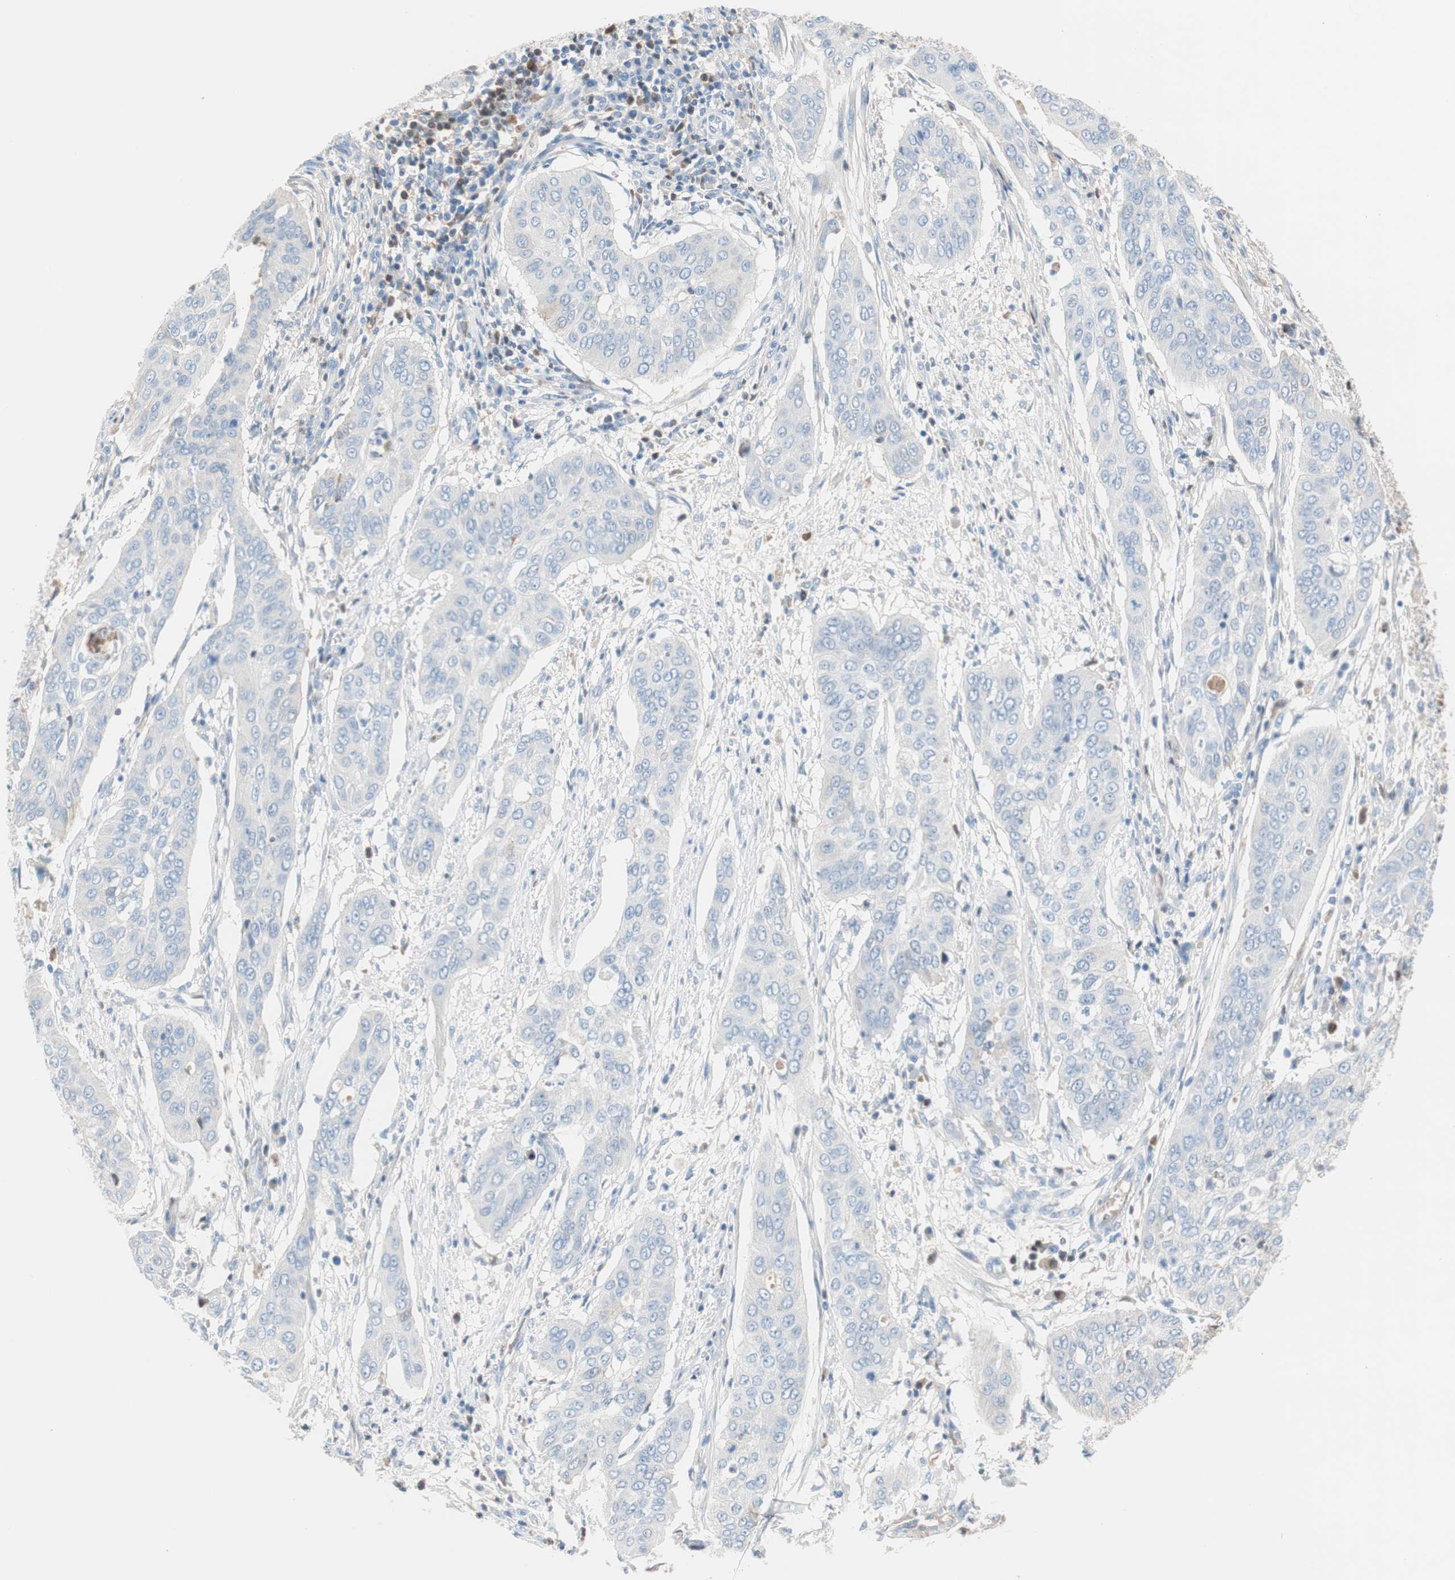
{"staining": {"intensity": "negative", "quantity": "none", "location": "none"}, "tissue": "cervical cancer", "cell_type": "Tumor cells", "image_type": "cancer", "snomed": [{"axis": "morphology", "description": "Squamous cell carcinoma, NOS"}, {"axis": "topography", "description": "Cervix"}], "caption": "A high-resolution image shows IHC staining of cervical squamous cell carcinoma, which shows no significant staining in tumor cells. (DAB immunohistochemistry (IHC) with hematoxylin counter stain).", "gene": "RBP4", "patient": {"sex": "female", "age": 39}}